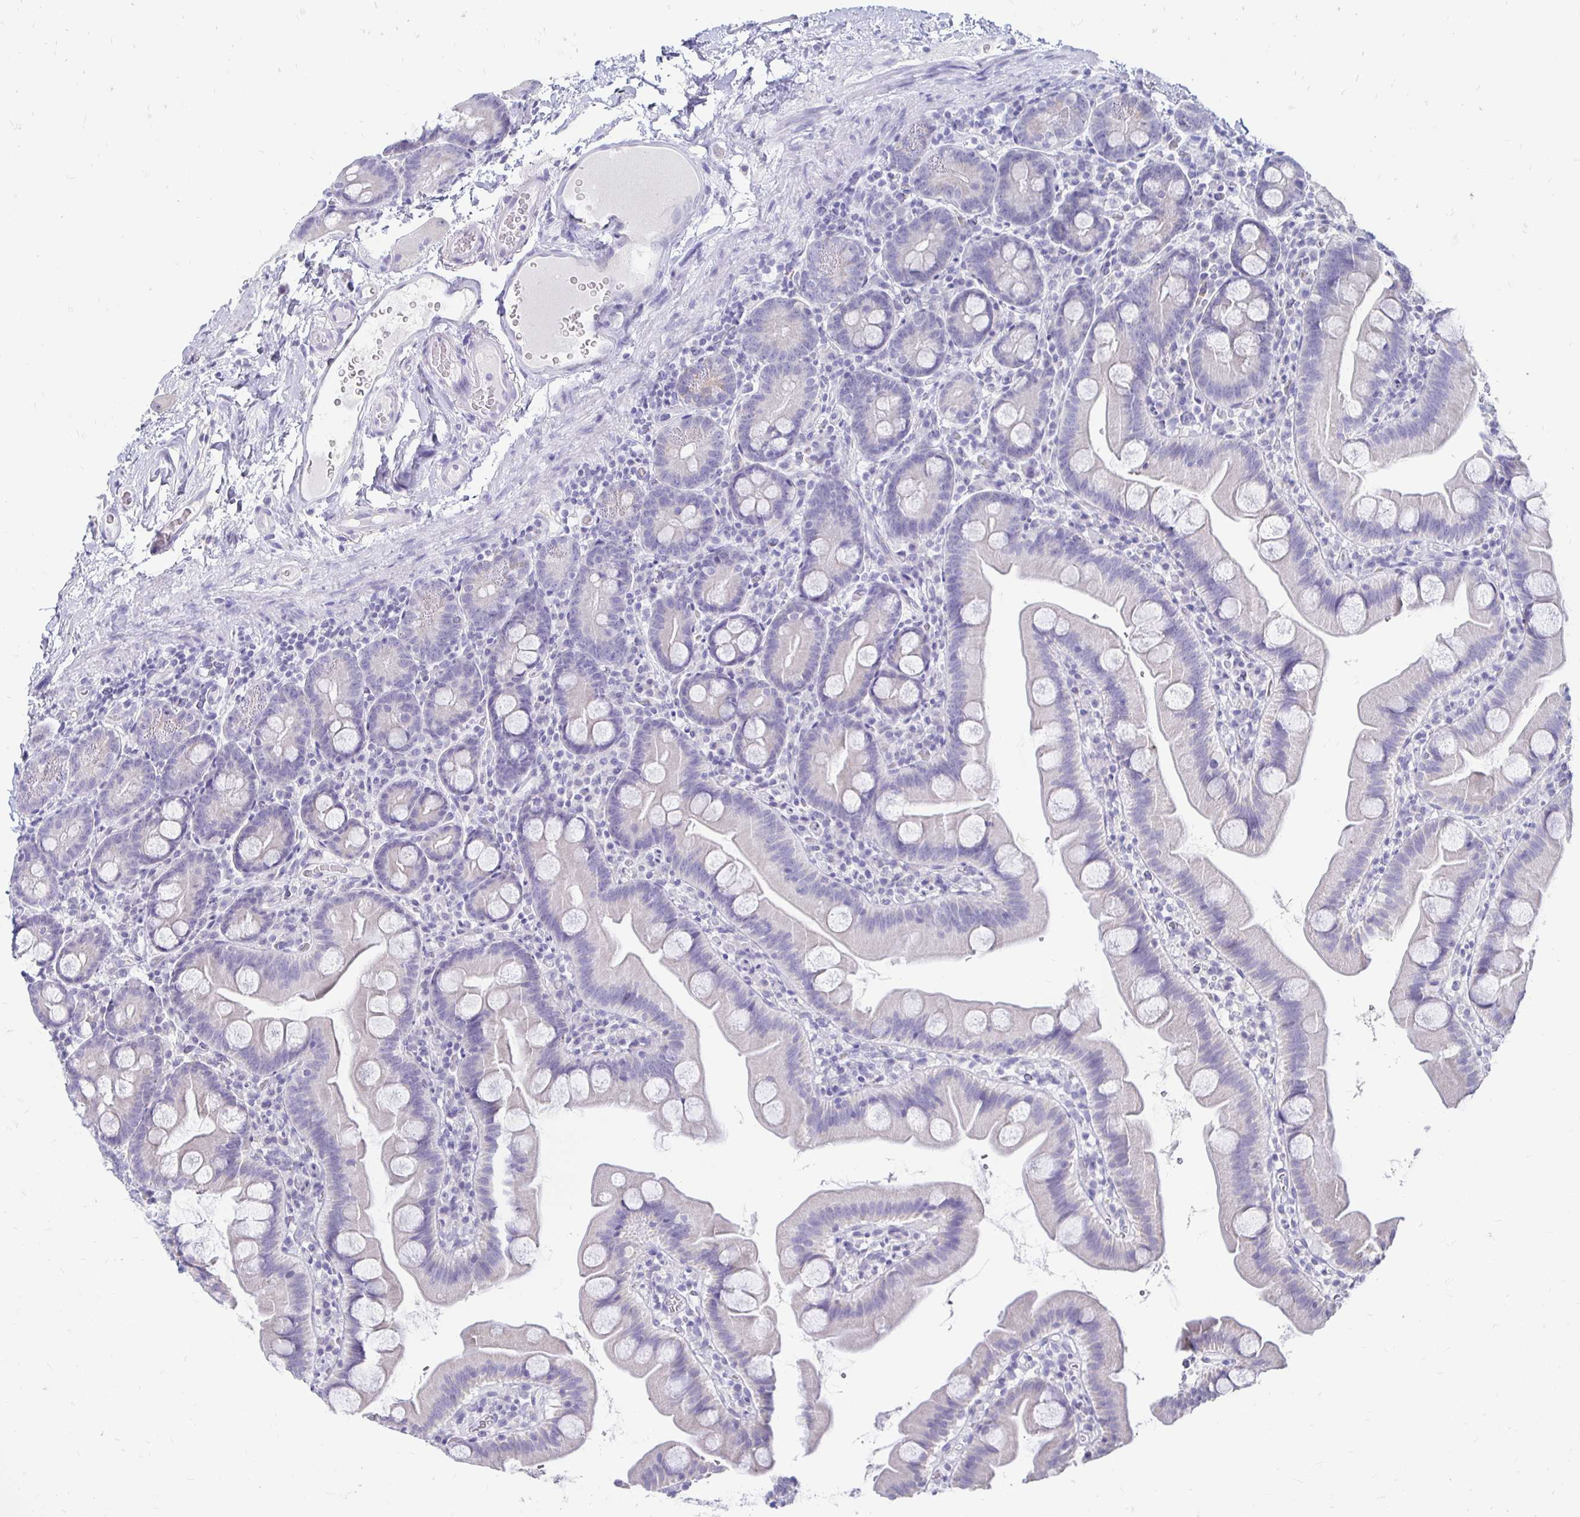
{"staining": {"intensity": "negative", "quantity": "none", "location": "none"}, "tissue": "small intestine", "cell_type": "Glandular cells", "image_type": "normal", "snomed": [{"axis": "morphology", "description": "Normal tissue, NOS"}, {"axis": "topography", "description": "Small intestine"}], "caption": "Photomicrograph shows no significant protein positivity in glandular cells of unremarkable small intestine. (DAB (3,3'-diaminobenzidine) immunohistochemistry with hematoxylin counter stain).", "gene": "PEG10", "patient": {"sex": "female", "age": 68}}